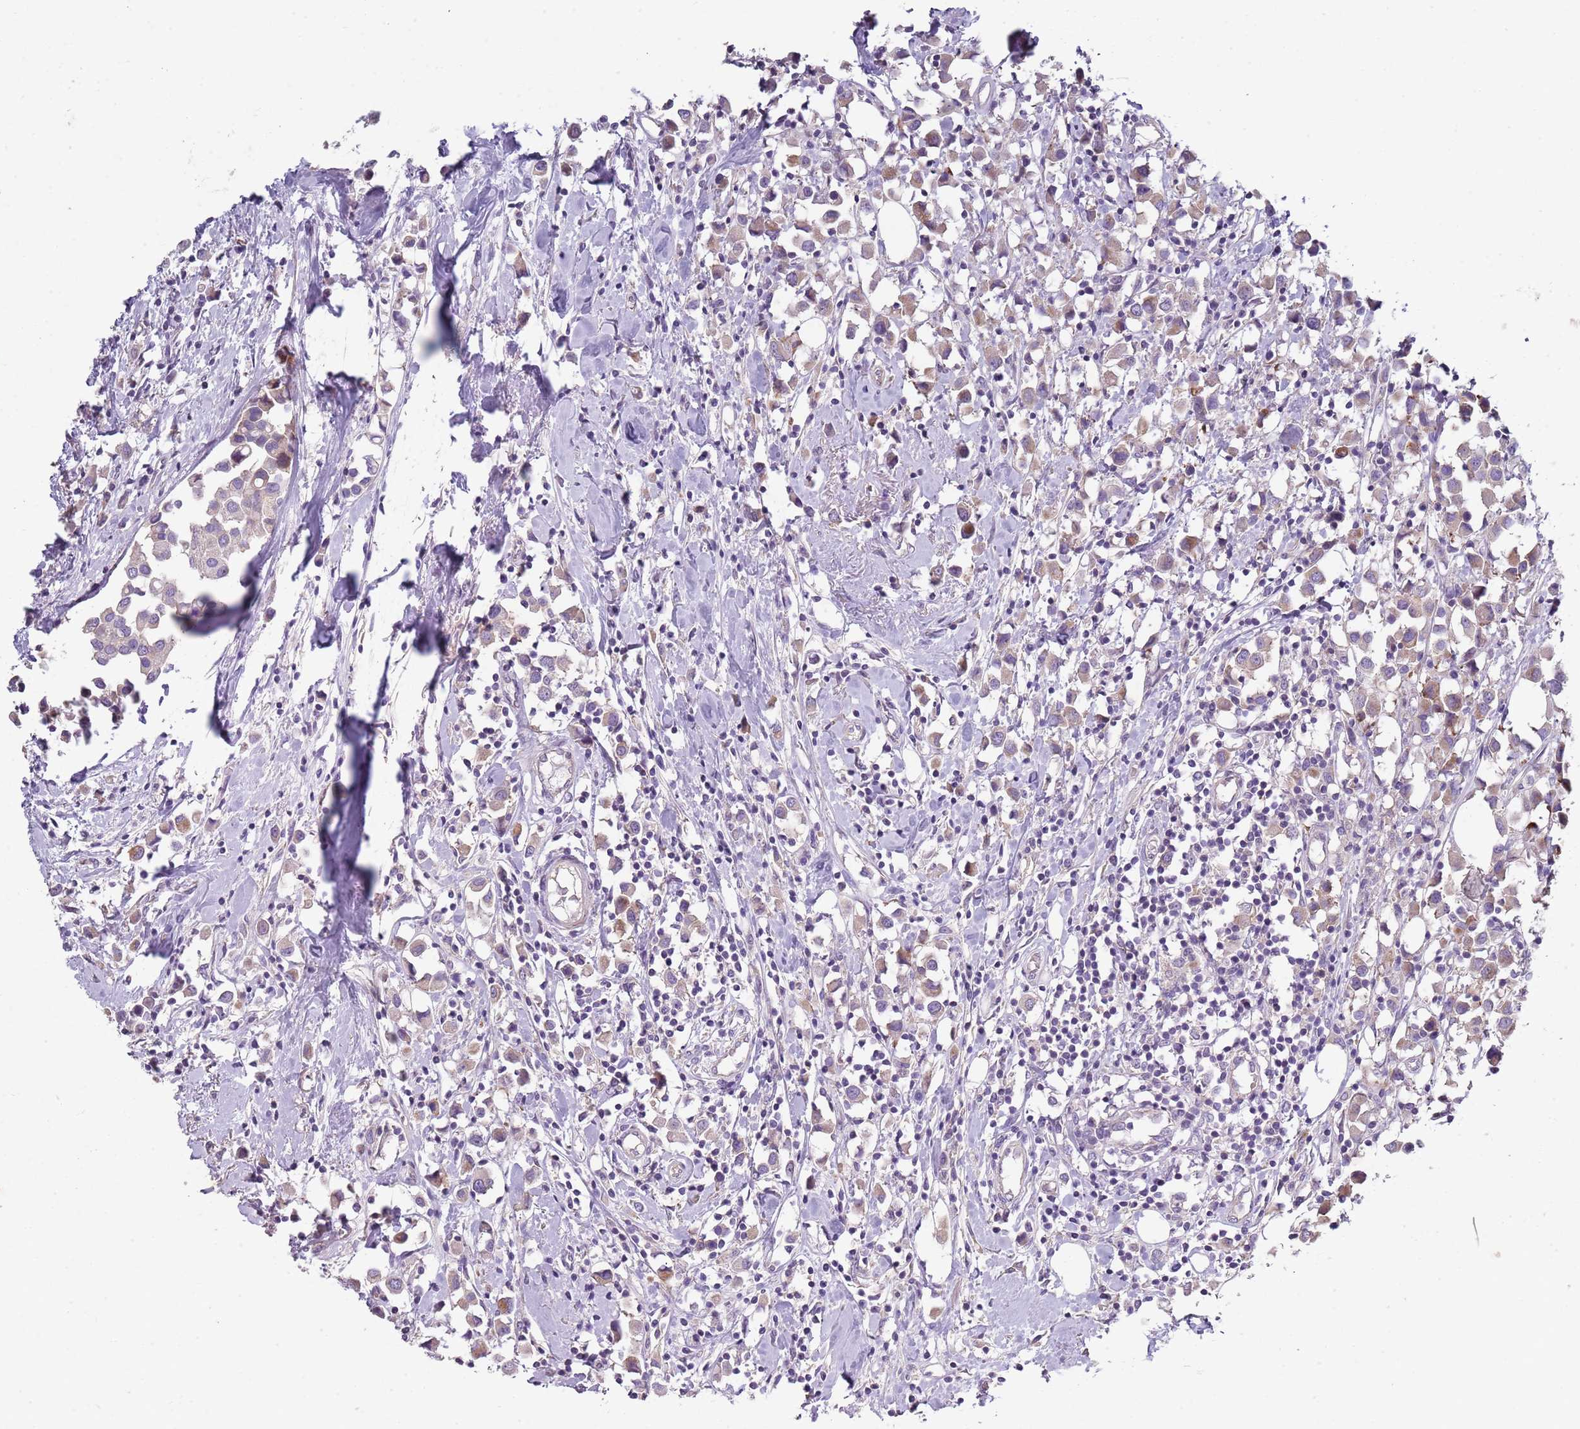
{"staining": {"intensity": "weak", "quantity": "25%-75%", "location": "cytoplasmic/membranous"}, "tissue": "breast cancer", "cell_type": "Tumor cells", "image_type": "cancer", "snomed": [{"axis": "morphology", "description": "Duct carcinoma"}, {"axis": "topography", "description": "Breast"}], "caption": "The immunohistochemical stain shows weak cytoplasmic/membranous staining in tumor cells of breast cancer (invasive ductal carcinoma) tissue.", "gene": "ZNF583", "patient": {"sex": "female", "age": 61}}